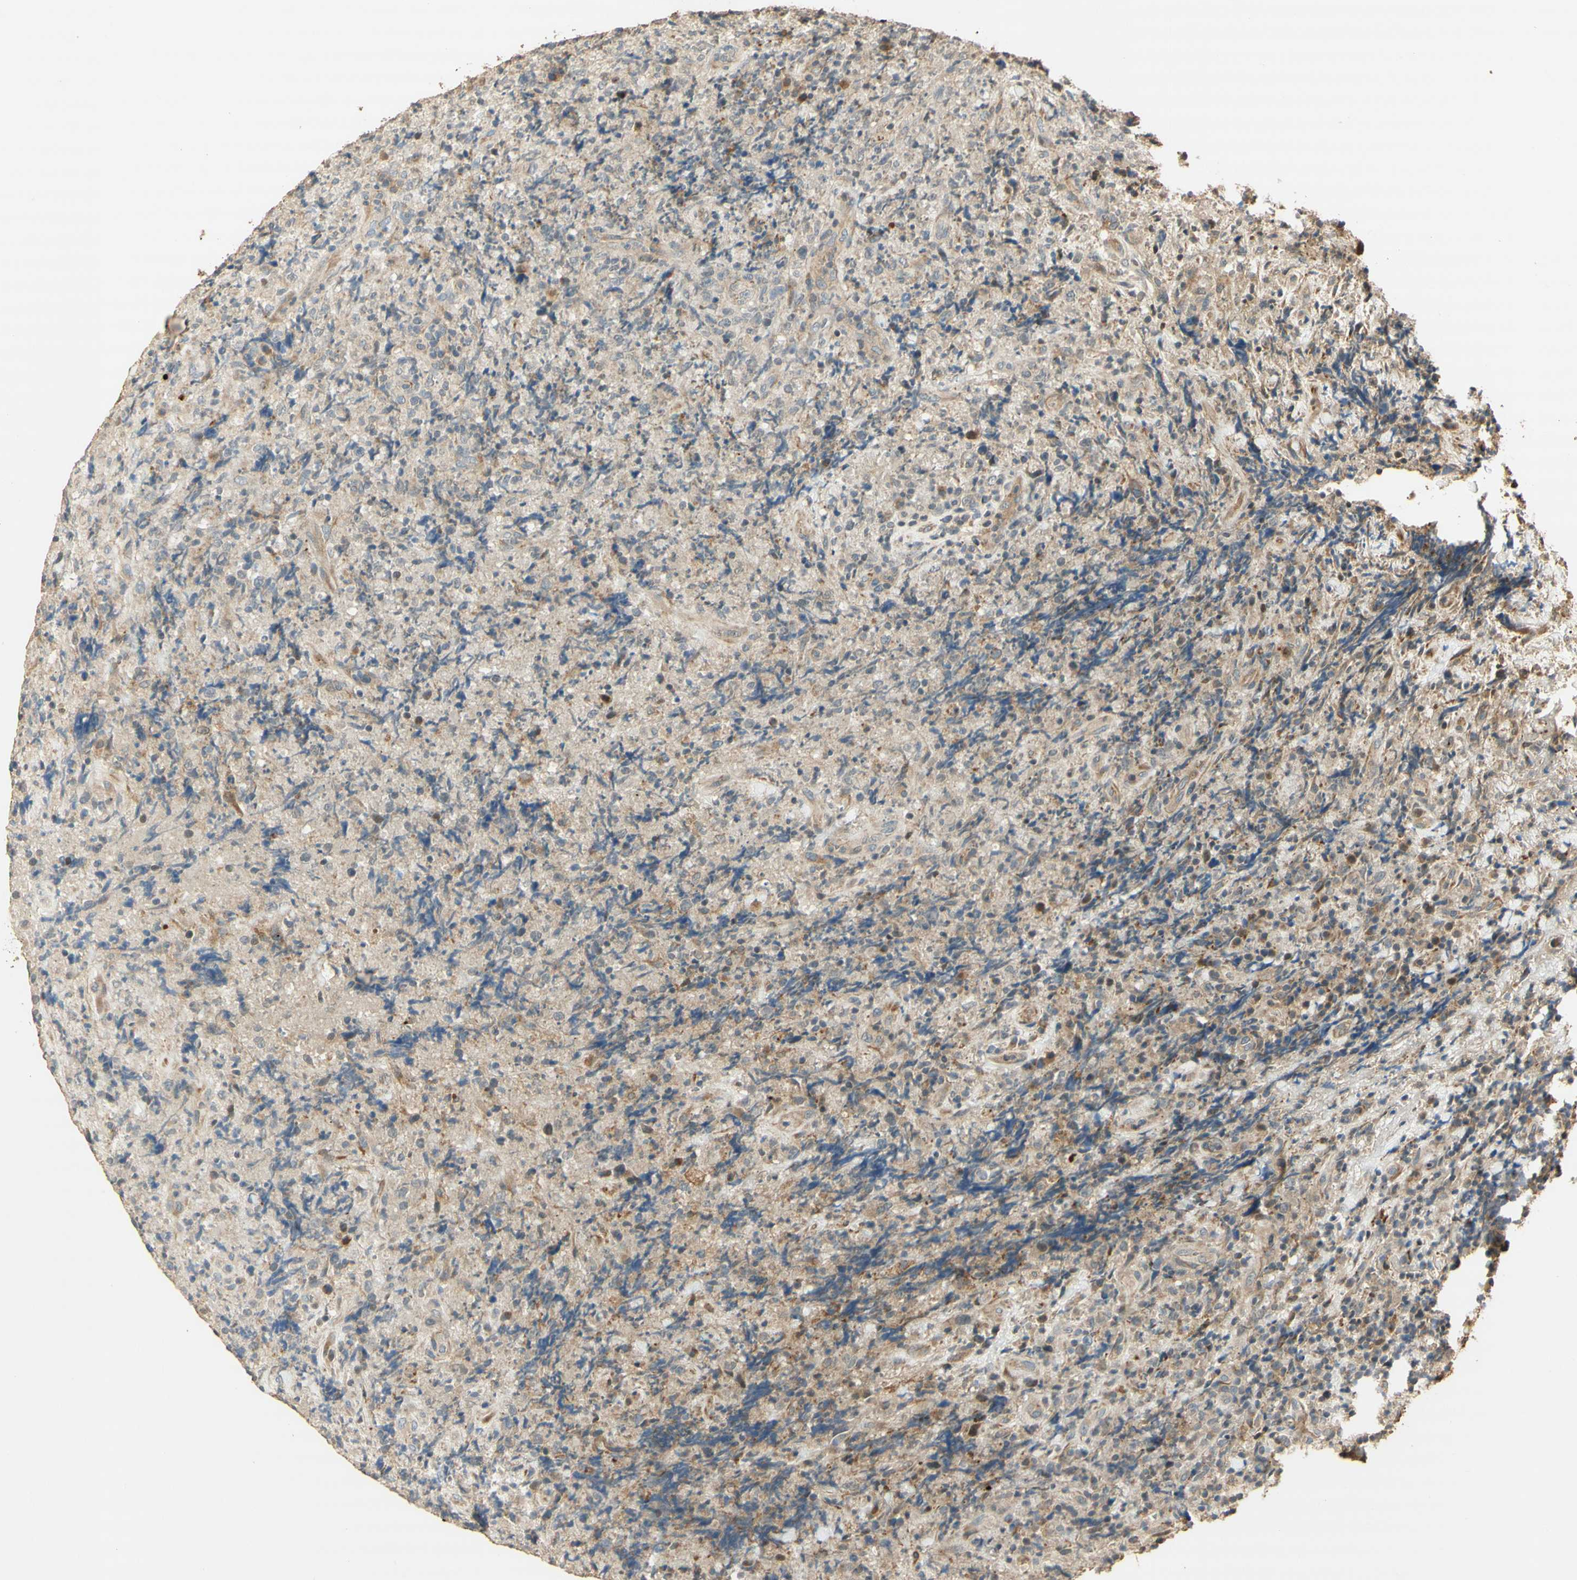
{"staining": {"intensity": "weak", "quantity": ">75%", "location": "cytoplasmic/membranous"}, "tissue": "lymphoma", "cell_type": "Tumor cells", "image_type": "cancer", "snomed": [{"axis": "morphology", "description": "Malignant lymphoma, non-Hodgkin's type, High grade"}, {"axis": "topography", "description": "Tonsil"}], "caption": "A photomicrograph showing weak cytoplasmic/membranous positivity in approximately >75% of tumor cells in malignant lymphoma, non-Hodgkin's type (high-grade), as visualized by brown immunohistochemical staining.", "gene": "AGER", "patient": {"sex": "female", "age": 36}}